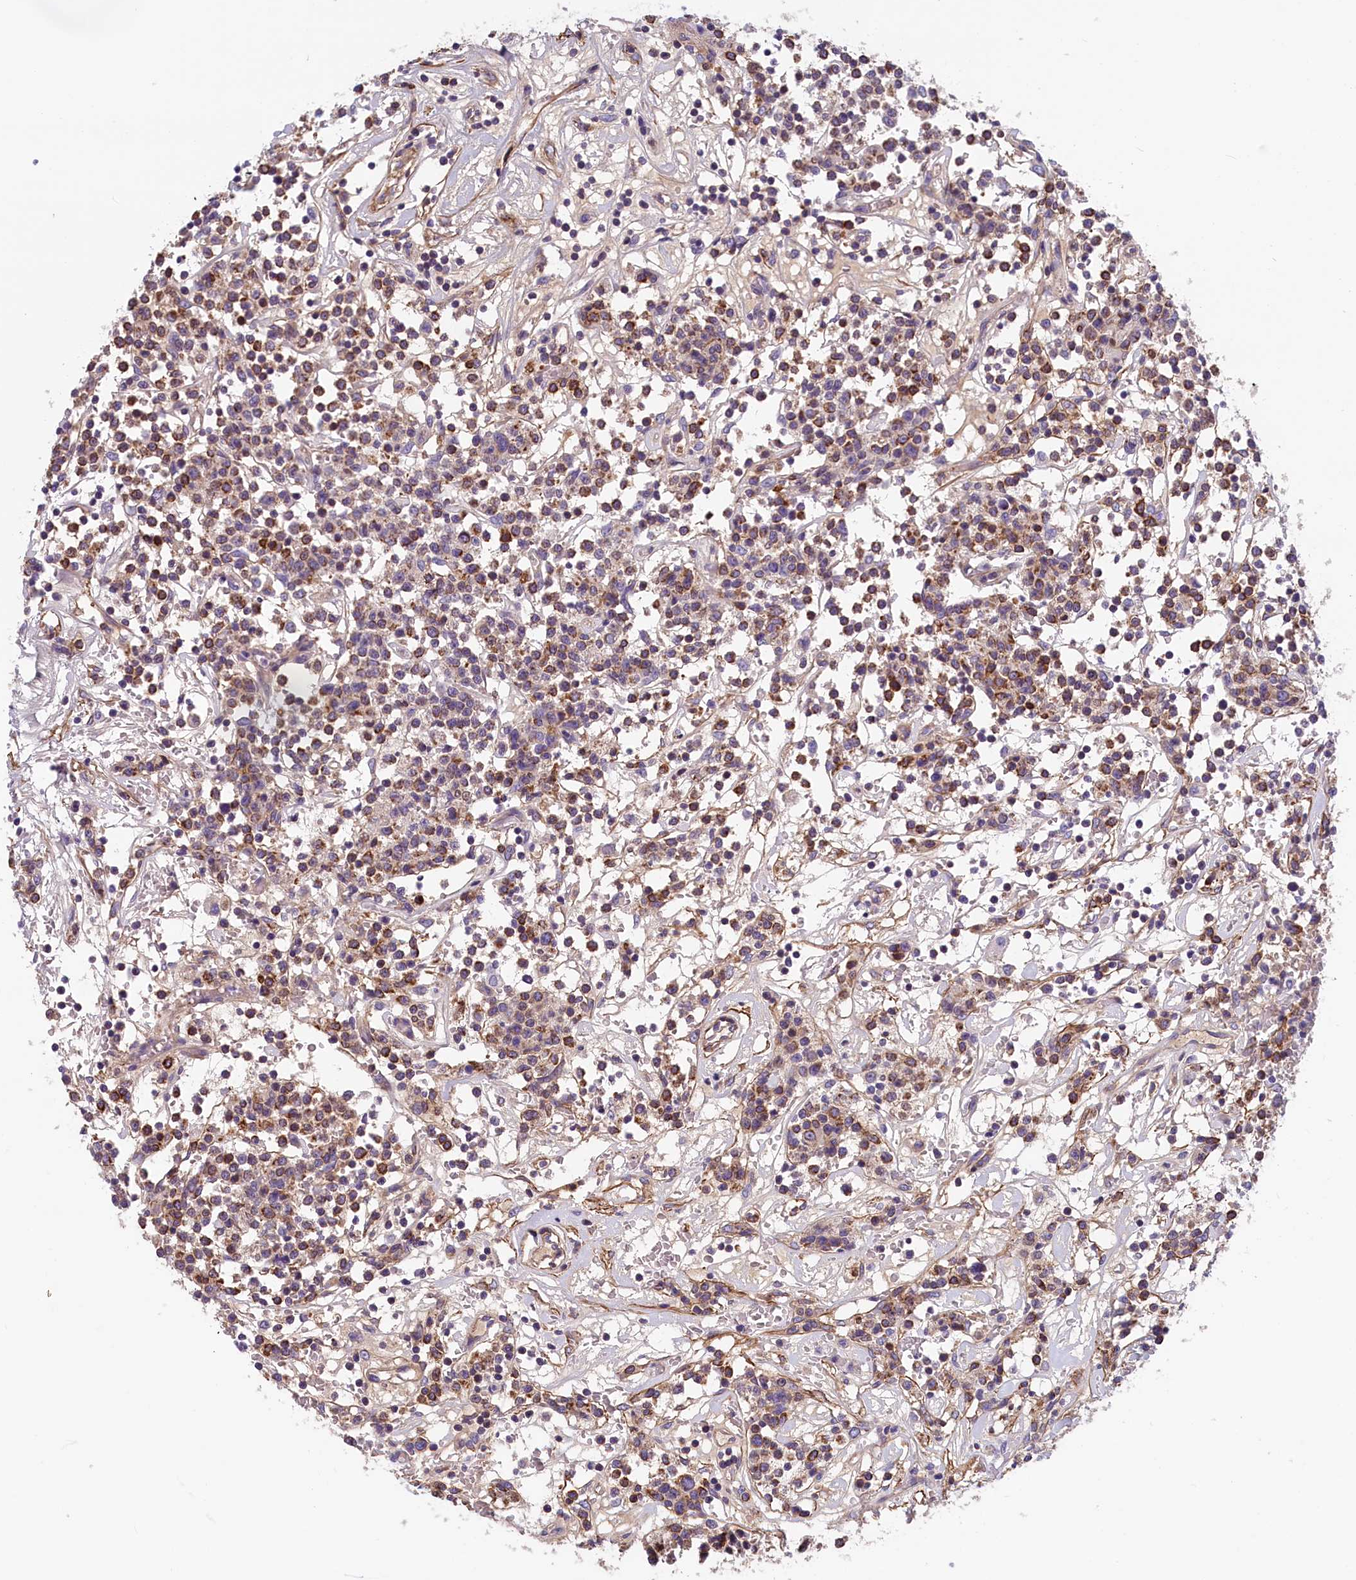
{"staining": {"intensity": "moderate", "quantity": "25%-75%", "location": "cytoplasmic/membranous"}, "tissue": "lymphoma", "cell_type": "Tumor cells", "image_type": "cancer", "snomed": [{"axis": "morphology", "description": "Malignant lymphoma, non-Hodgkin's type, Low grade"}, {"axis": "topography", "description": "Small intestine"}], "caption": "A brown stain labels moderate cytoplasmic/membranous expression of a protein in human malignant lymphoma, non-Hodgkin's type (low-grade) tumor cells. (DAB IHC with brightfield microscopy, high magnification).", "gene": "BCL2L13", "patient": {"sex": "female", "age": 59}}